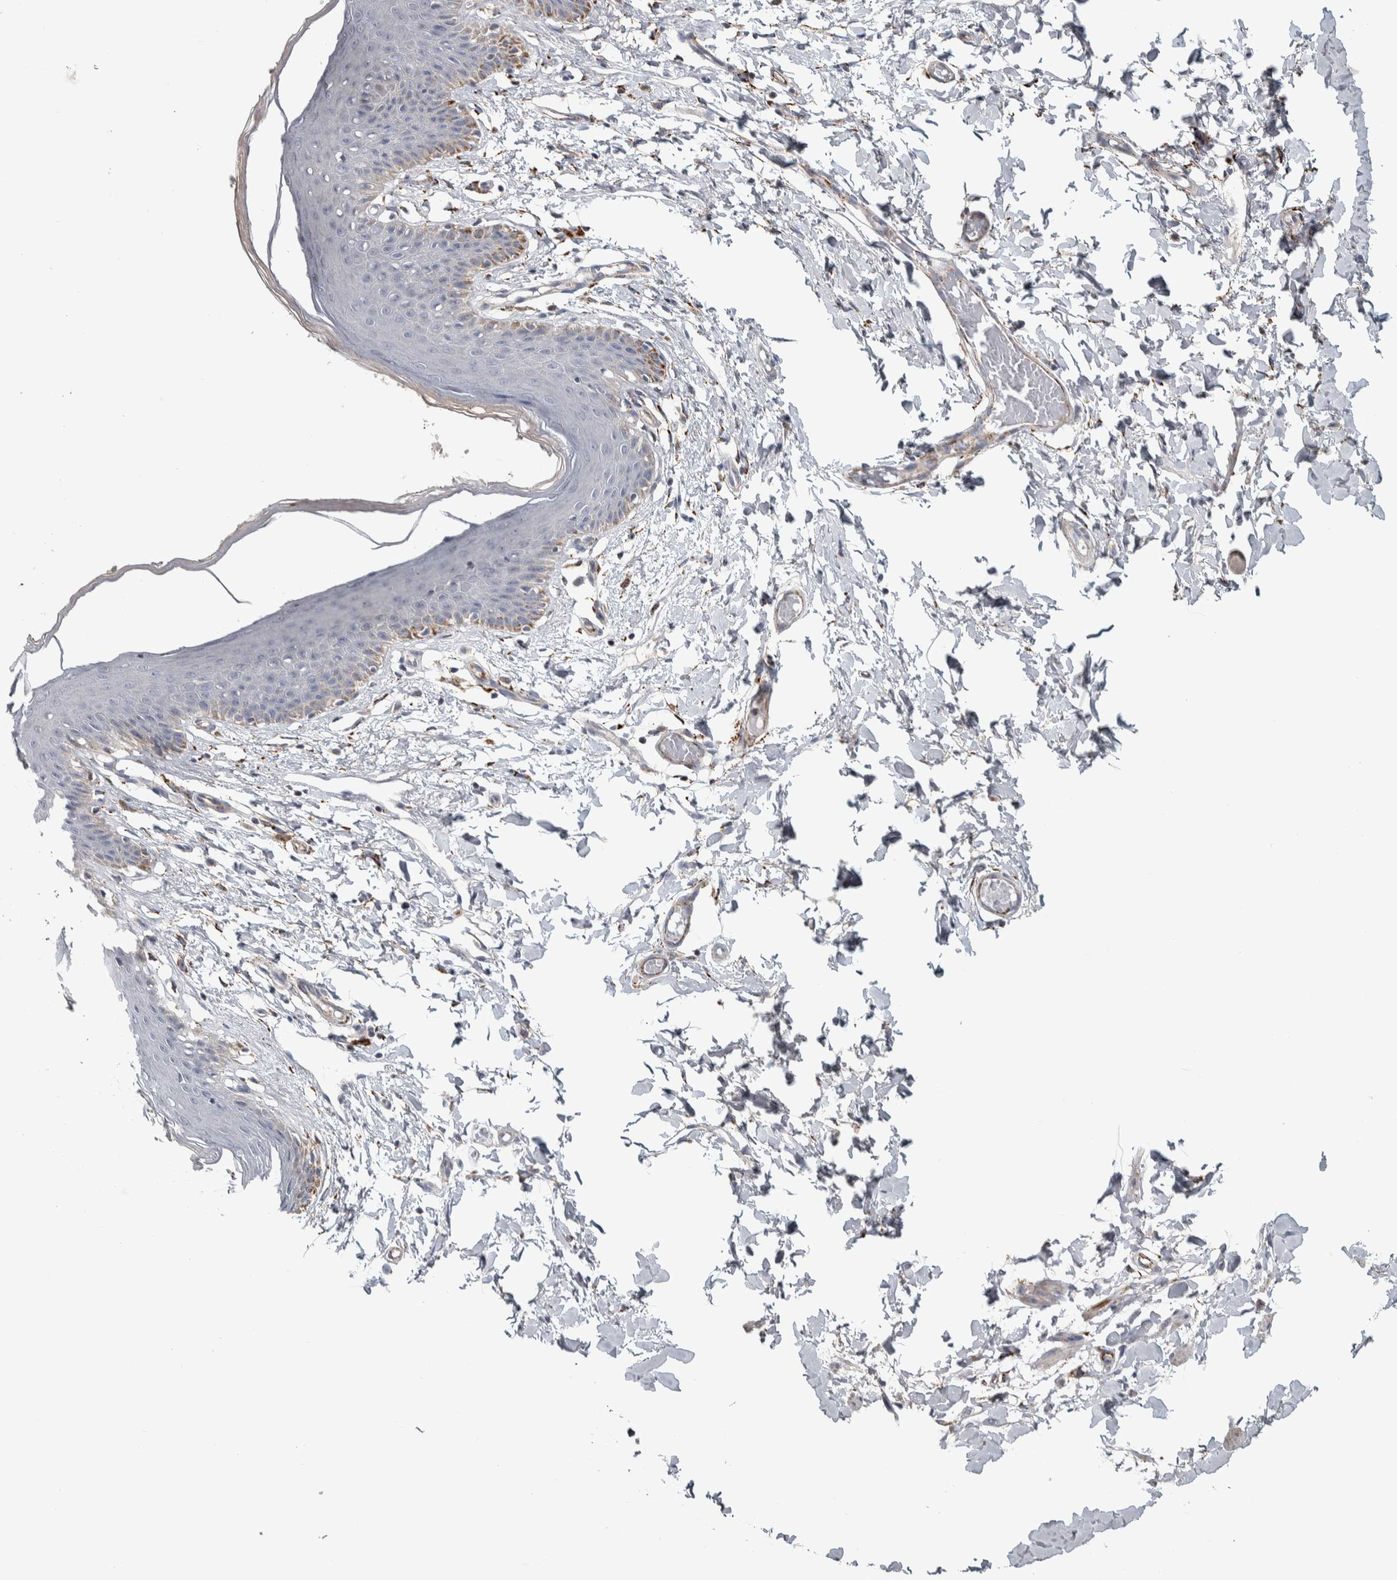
{"staining": {"intensity": "moderate", "quantity": "<25%", "location": "cytoplasmic/membranous"}, "tissue": "skin", "cell_type": "Epidermal cells", "image_type": "normal", "snomed": [{"axis": "morphology", "description": "Normal tissue, NOS"}, {"axis": "topography", "description": "Vulva"}], "caption": "Immunohistochemistry staining of benign skin, which displays low levels of moderate cytoplasmic/membranous expression in approximately <25% of epidermal cells indicating moderate cytoplasmic/membranous protein expression. The staining was performed using DAB (3,3'-diaminobenzidine) (brown) for protein detection and nuclei were counterstained in hematoxylin (blue).", "gene": "FAM78A", "patient": {"sex": "female", "age": 66}}